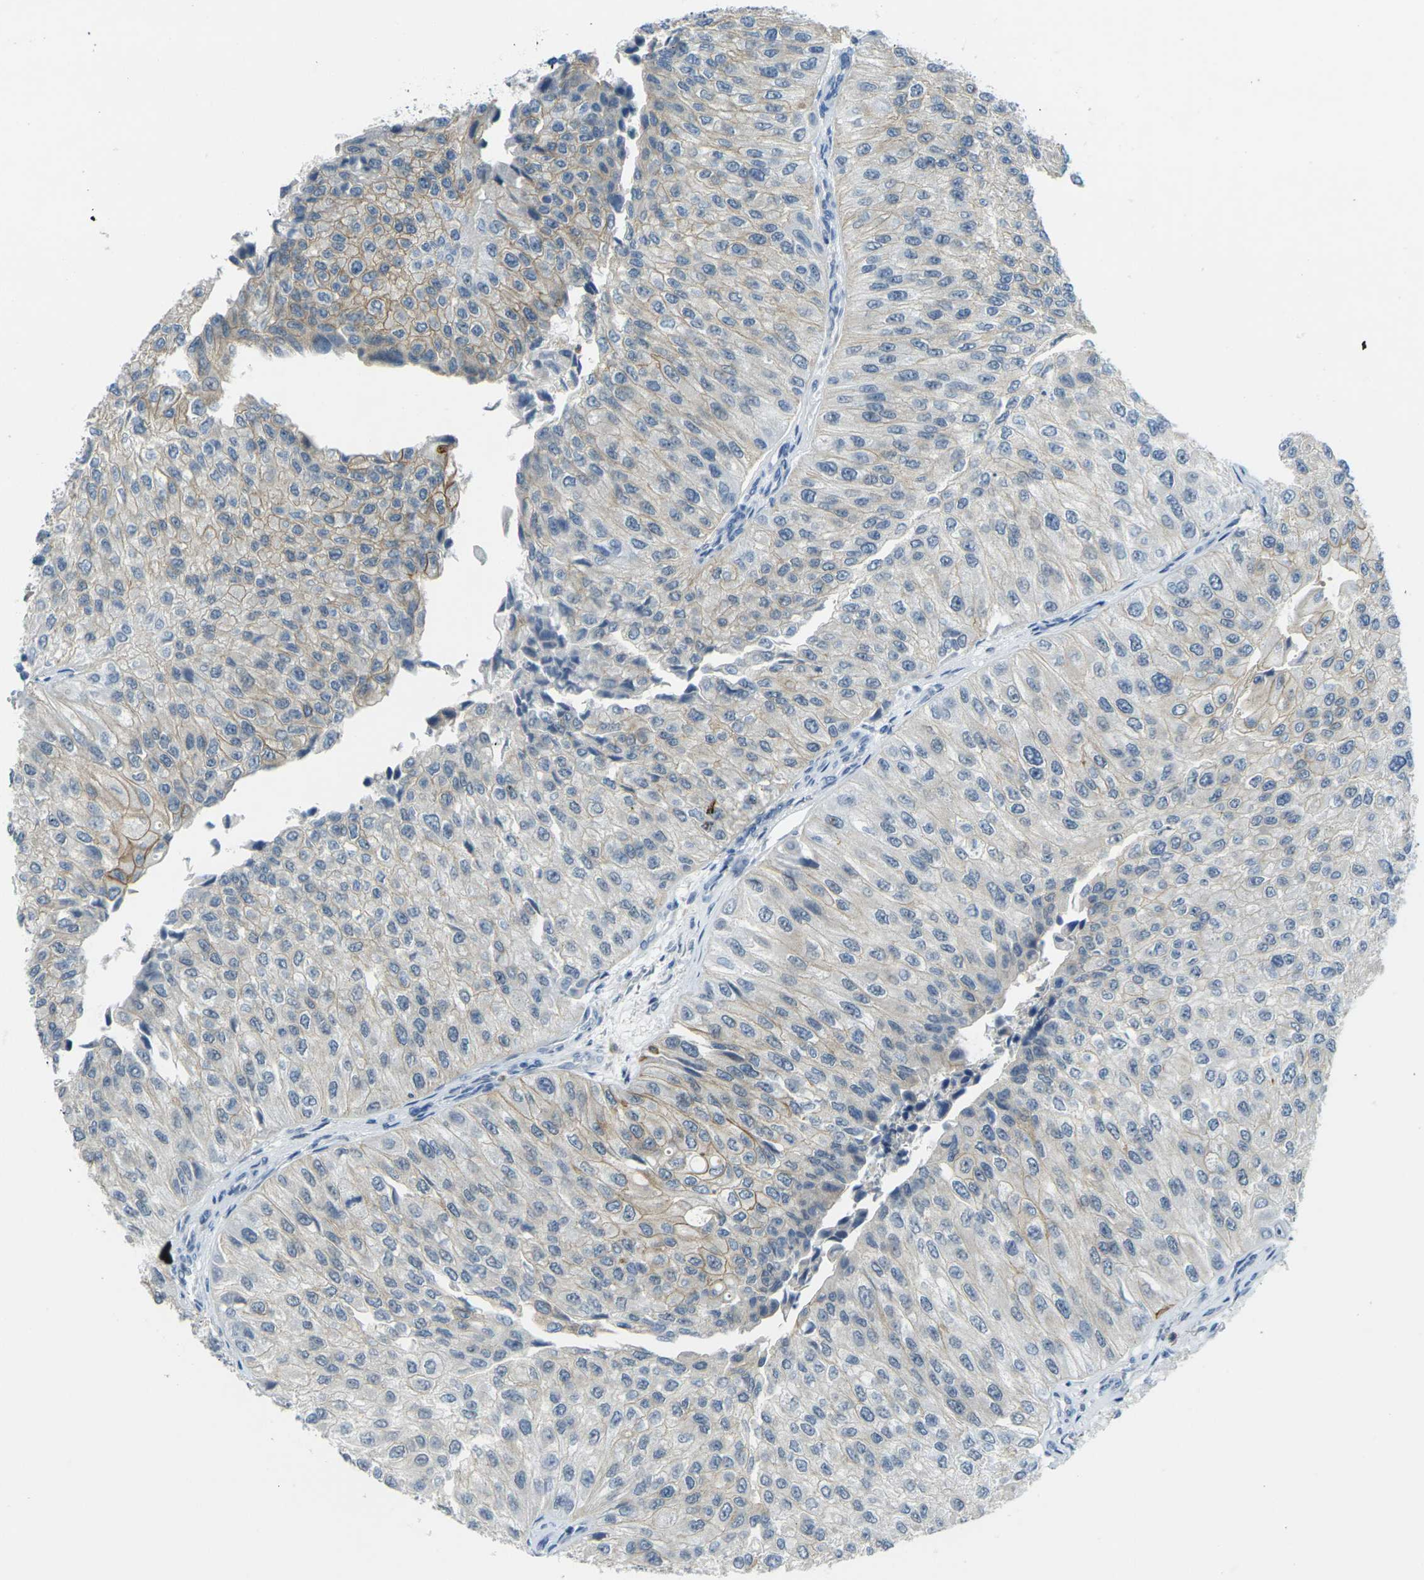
{"staining": {"intensity": "moderate", "quantity": "25%-75%", "location": "cytoplasmic/membranous"}, "tissue": "urothelial cancer", "cell_type": "Tumor cells", "image_type": "cancer", "snomed": [{"axis": "morphology", "description": "Urothelial carcinoma, High grade"}, {"axis": "topography", "description": "Kidney"}, {"axis": "topography", "description": "Urinary bladder"}], "caption": "An IHC histopathology image of tumor tissue is shown. Protein staining in brown highlights moderate cytoplasmic/membranous positivity in urothelial cancer within tumor cells.", "gene": "SPTBN2", "patient": {"sex": "male", "age": 77}}